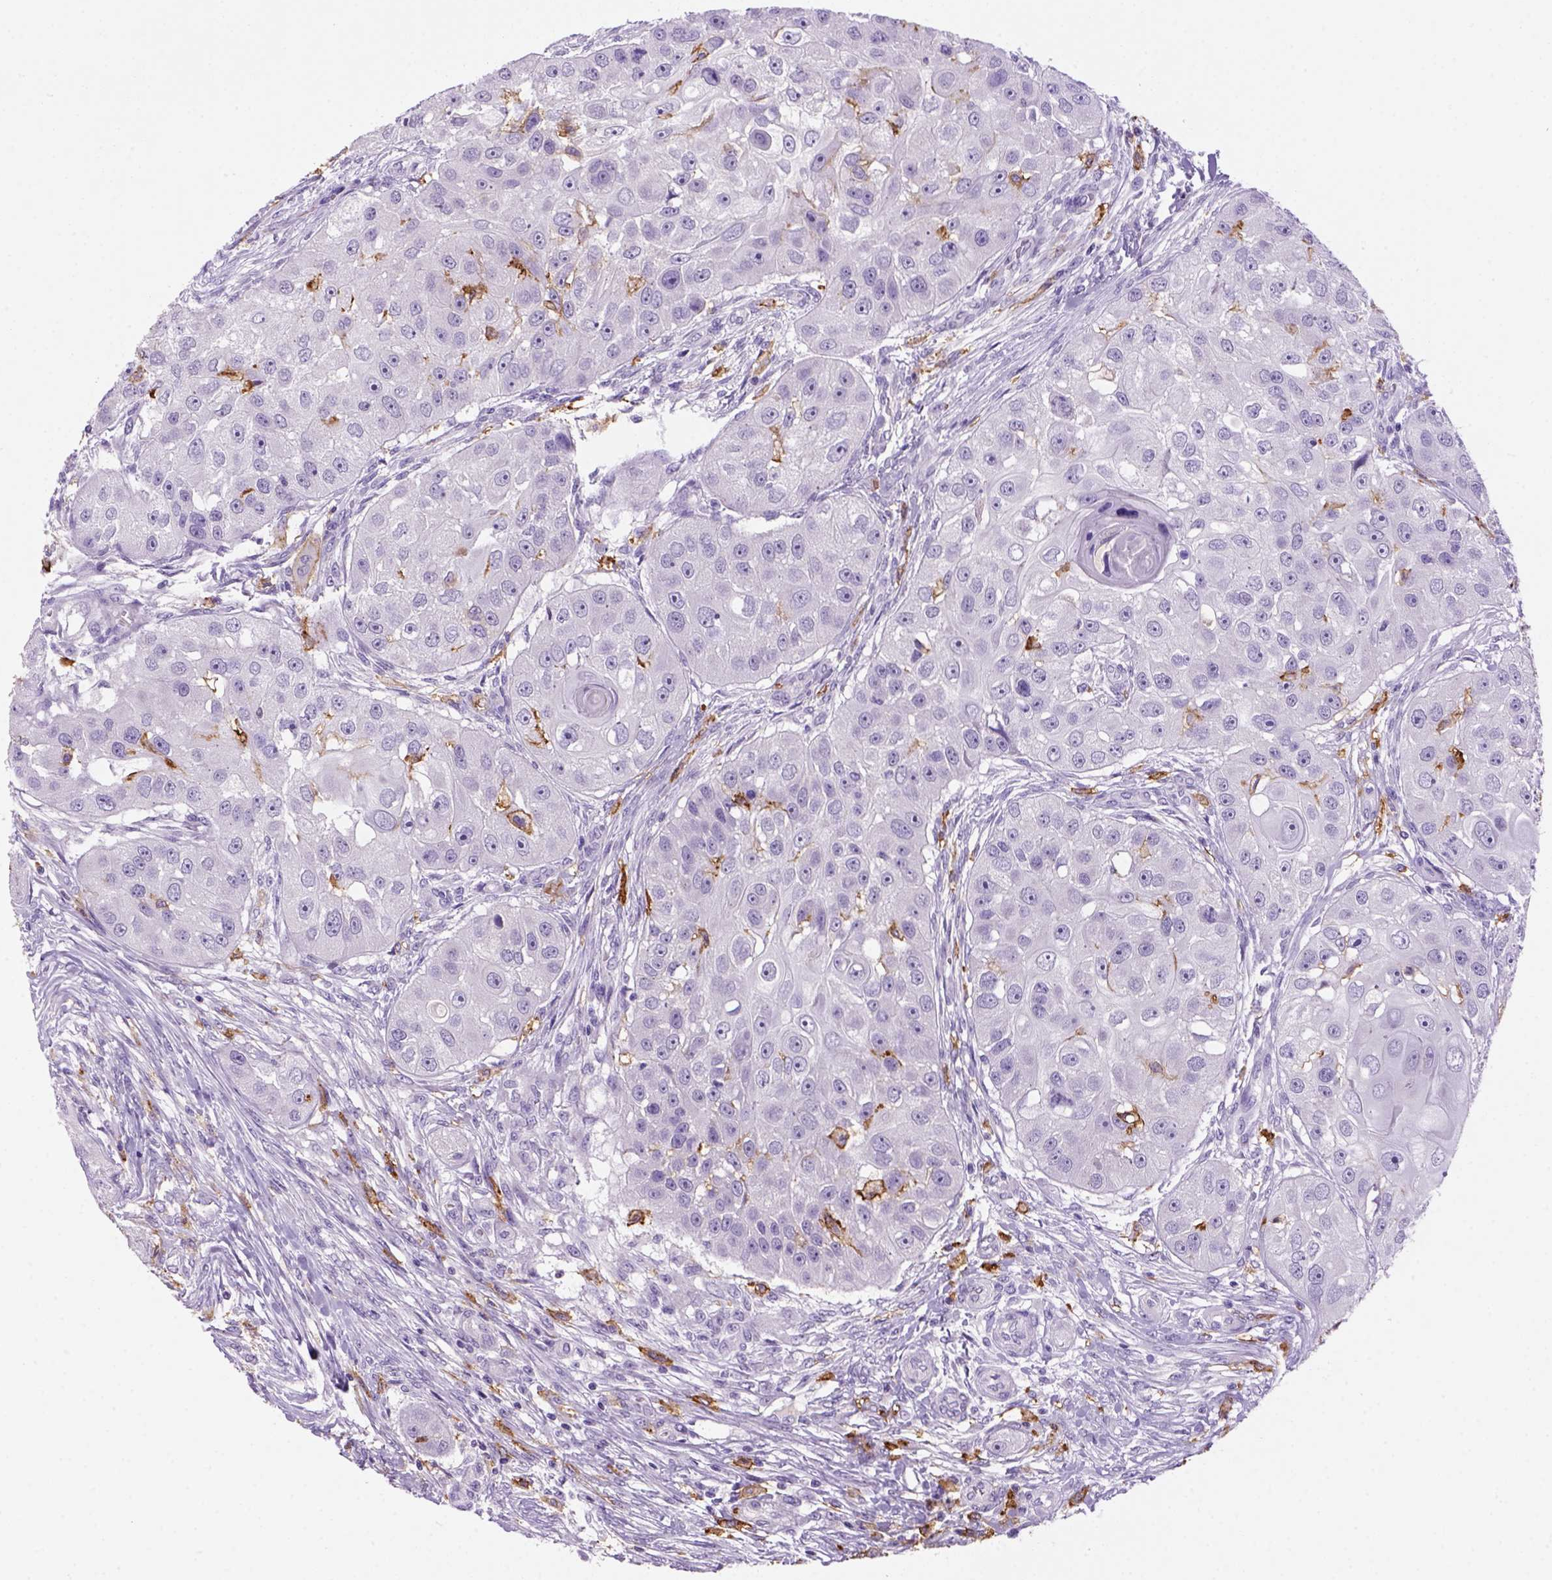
{"staining": {"intensity": "negative", "quantity": "none", "location": "none"}, "tissue": "head and neck cancer", "cell_type": "Tumor cells", "image_type": "cancer", "snomed": [{"axis": "morphology", "description": "Squamous cell carcinoma, NOS"}, {"axis": "topography", "description": "Head-Neck"}], "caption": "High power microscopy photomicrograph of an IHC histopathology image of squamous cell carcinoma (head and neck), revealing no significant positivity in tumor cells.", "gene": "CD14", "patient": {"sex": "male", "age": 51}}